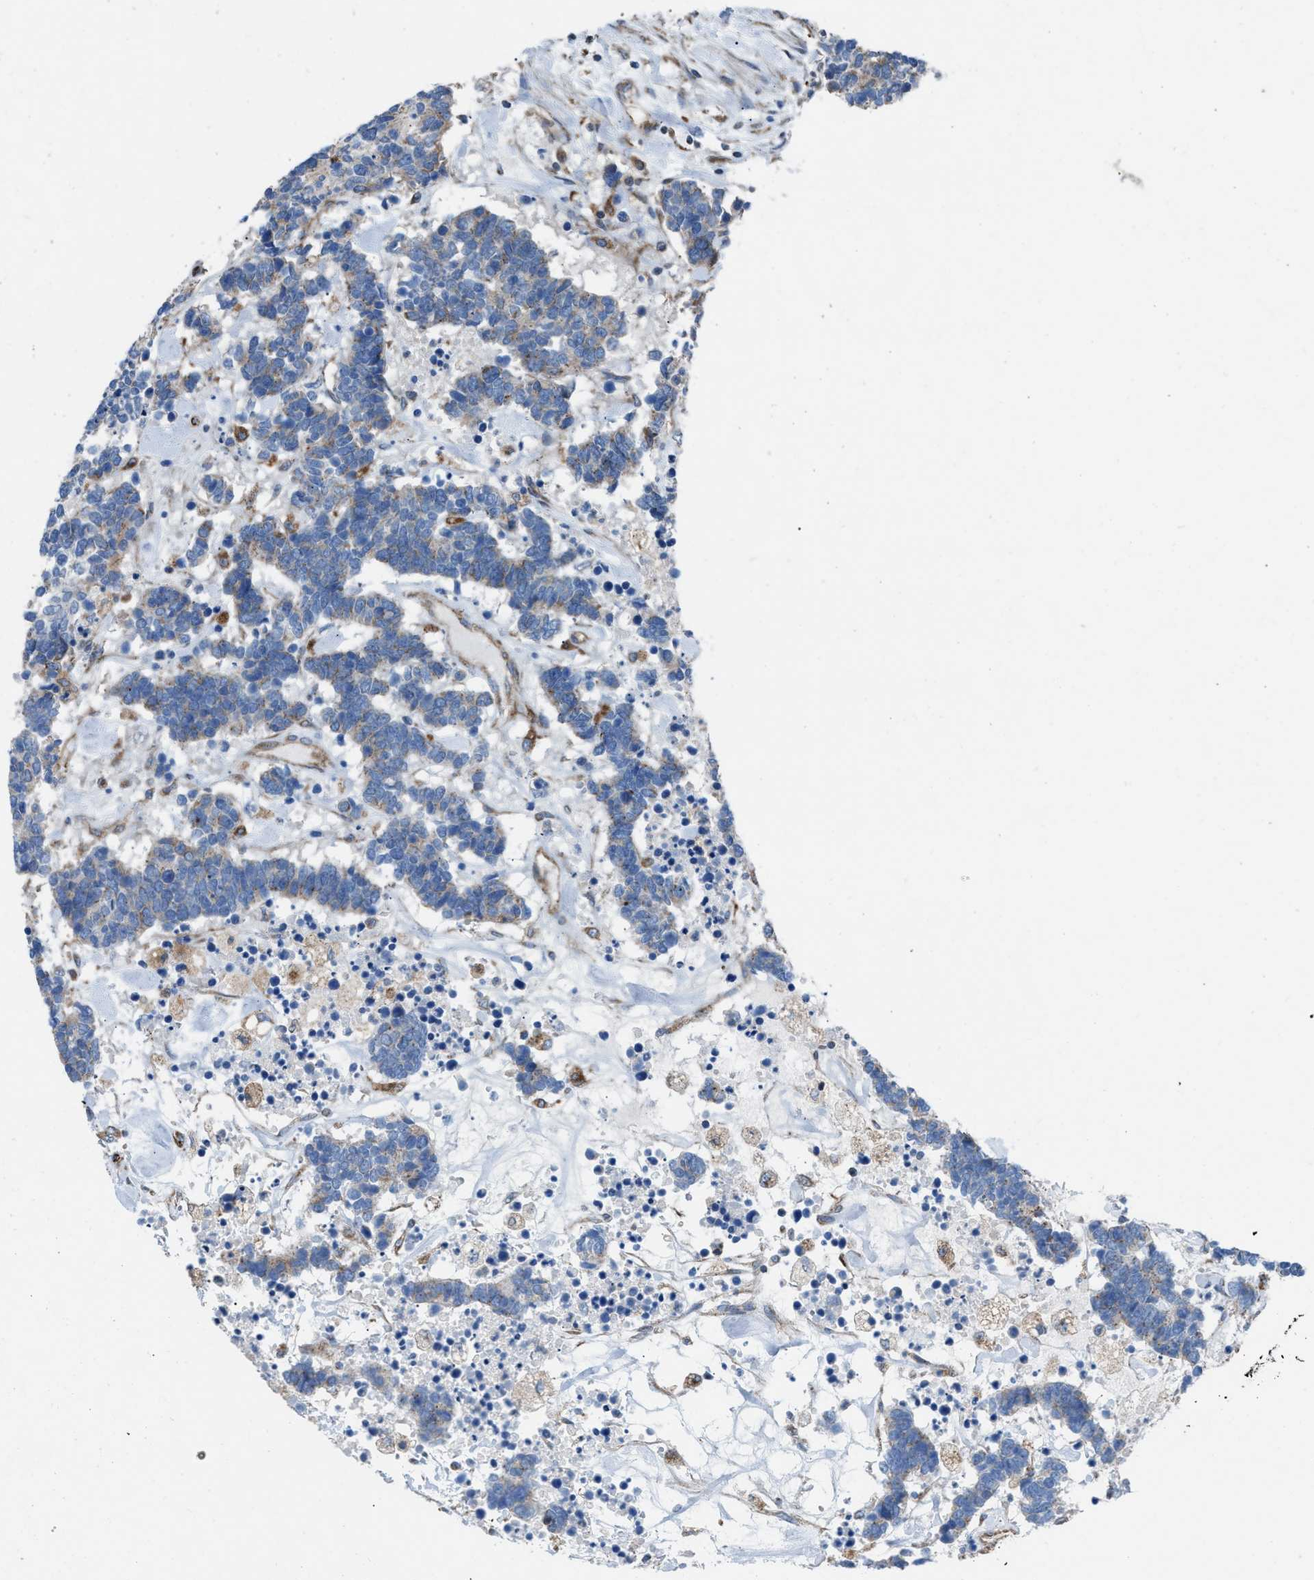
{"staining": {"intensity": "negative", "quantity": "none", "location": "none"}, "tissue": "carcinoid", "cell_type": "Tumor cells", "image_type": "cancer", "snomed": [{"axis": "morphology", "description": "Carcinoma, NOS"}, {"axis": "morphology", "description": "Carcinoid, malignant, NOS"}, {"axis": "topography", "description": "Urinary bladder"}], "caption": "Carcinoid (malignant) stained for a protein using IHC demonstrates no positivity tumor cells.", "gene": "SLC10A3", "patient": {"sex": "male", "age": 57}}